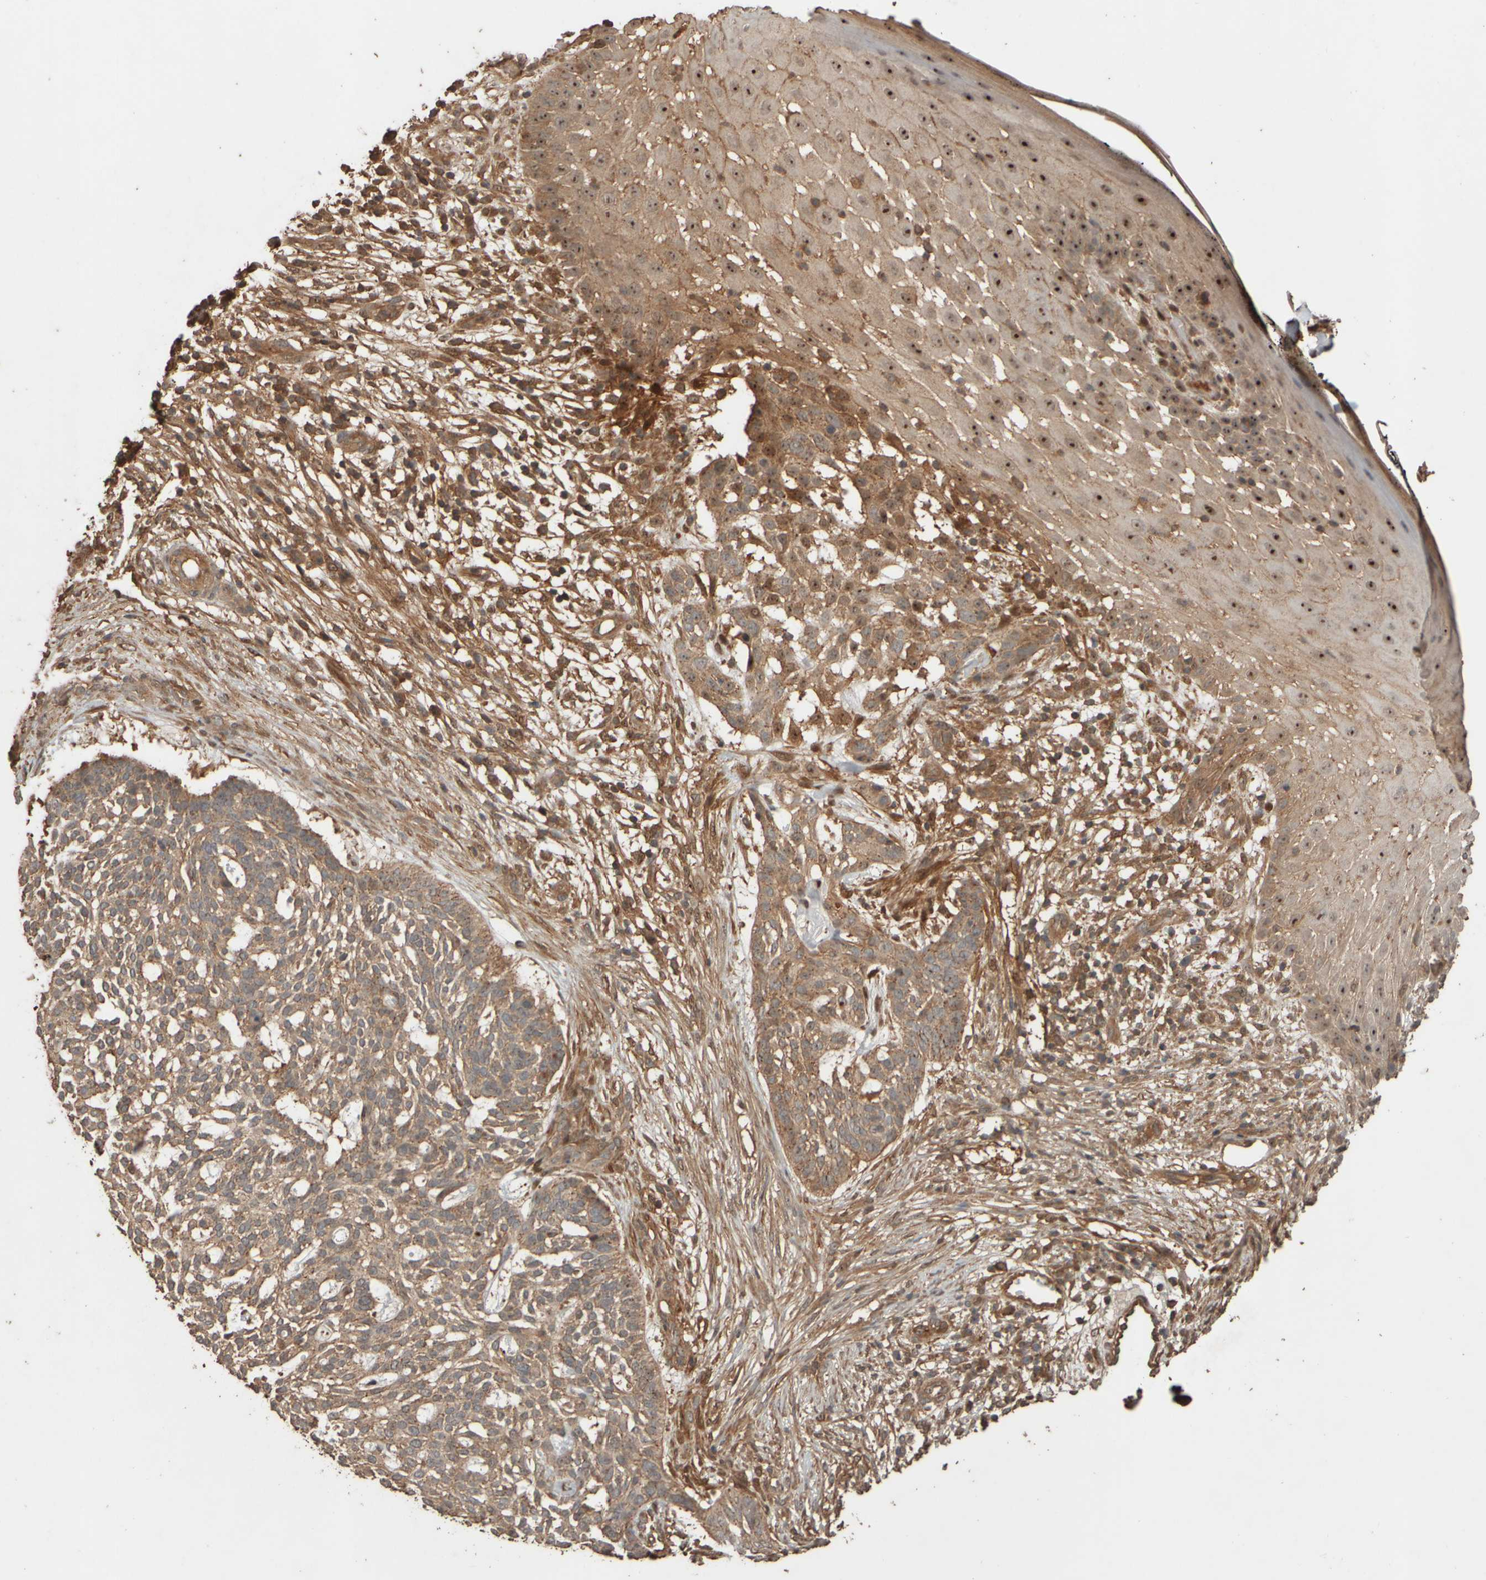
{"staining": {"intensity": "moderate", "quantity": ">75%", "location": "cytoplasmic/membranous,nuclear"}, "tissue": "skin cancer", "cell_type": "Tumor cells", "image_type": "cancer", "snomed": [{"axis": "morphology", "description": "Basal cell carcinoma"}, {"axis": "topography", "description": "Skin"}], "caption": "The immunohistochemical stain shows moderate cytoplasmic/membranous and nuclear staining in tumor cells of basal cell carcinoma (skin) tissue.", "gene": "SPHK1", "patient": {"sex": "female", "age": 64}}